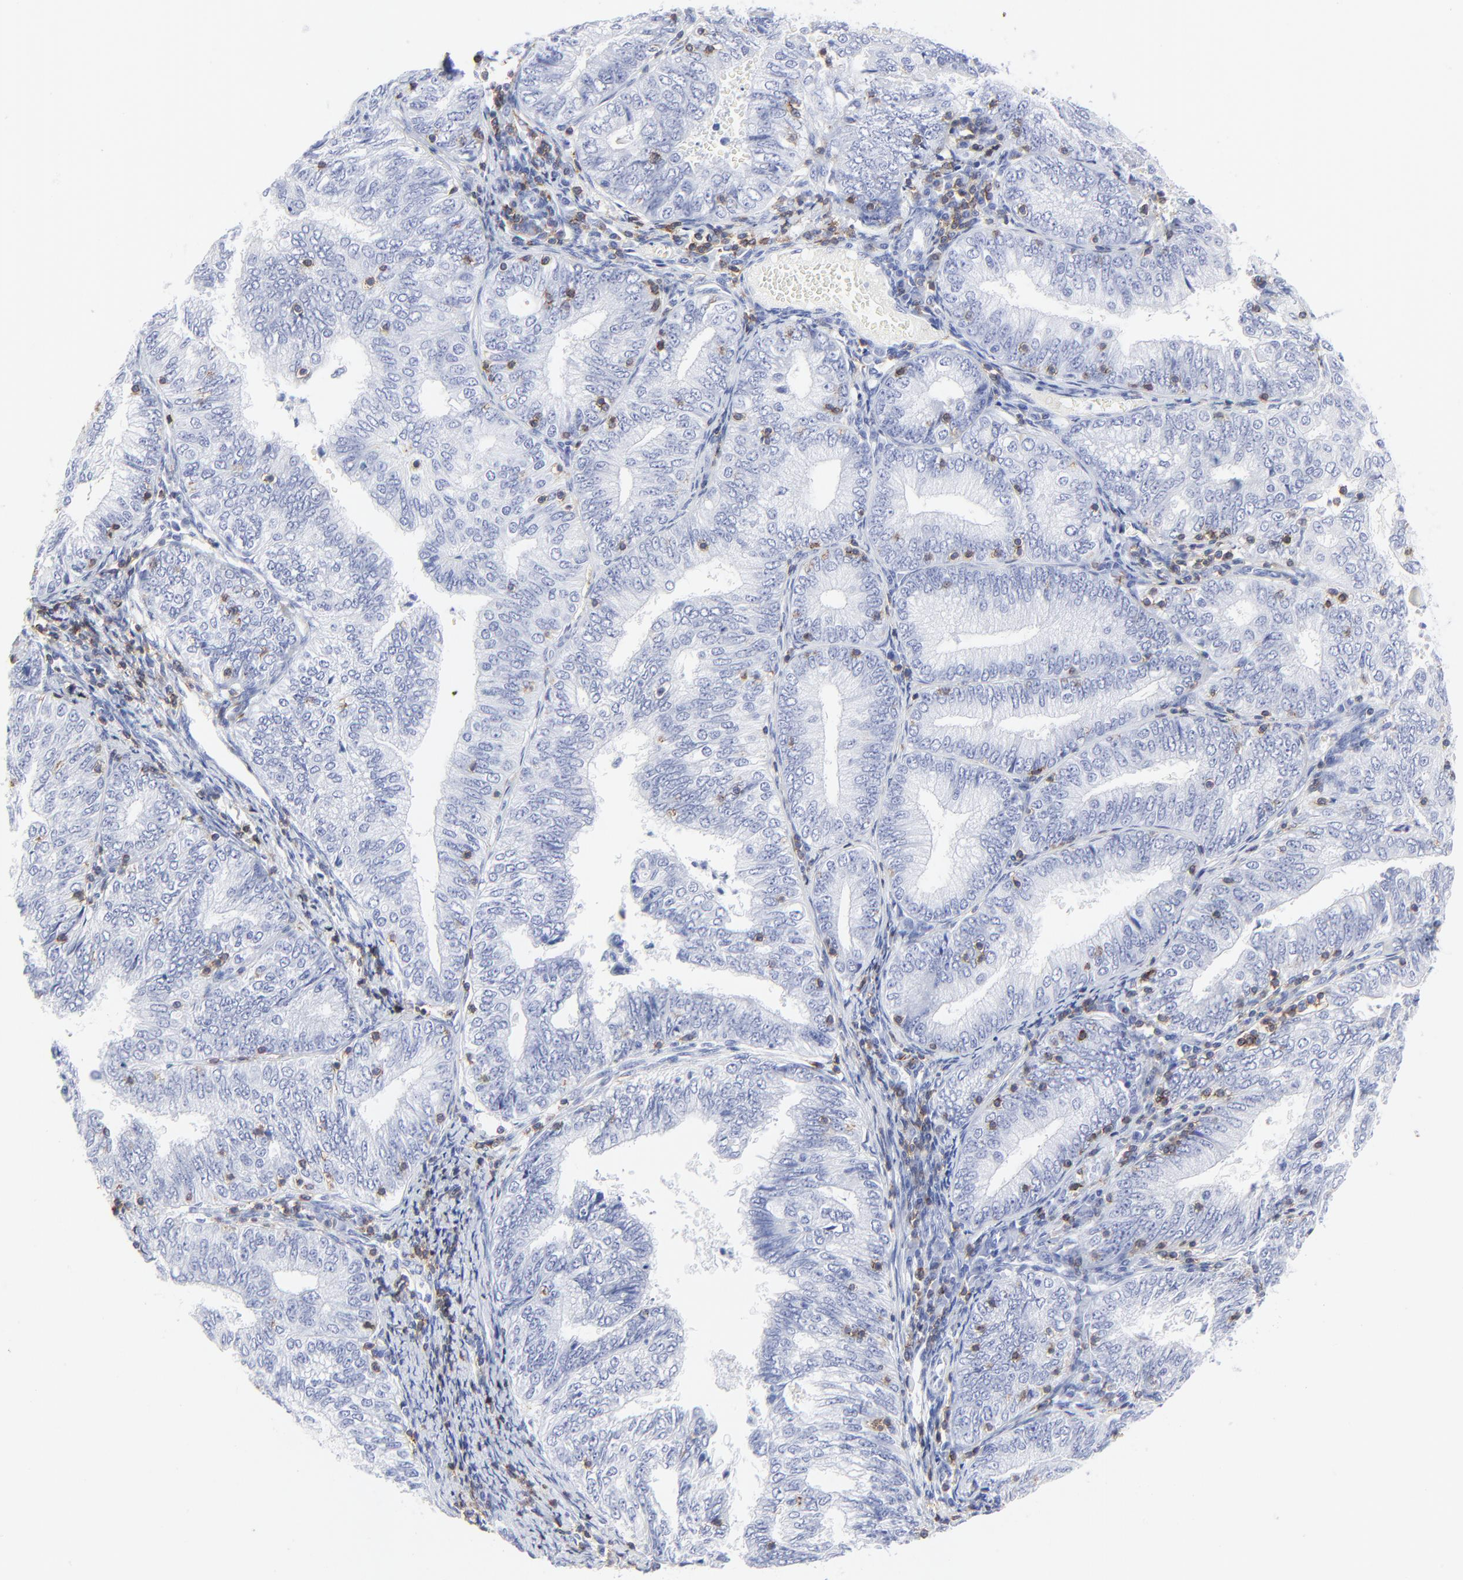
{"staining": {"intensity": "negative", "quantity": "none", "location": "none"}, "tissue": "endometrial cancer", "cell_type": "Tumor cells", "image_type": "cancer", "snomed": [{"axis": "morphology", "description": "Adenocarcinoma, NOS"}, {"axis": "topography", "description": "Endometrium"}], "caption": "The IHC histopathology image has no significant staining in tumor cells of endometrial adenocarcinoma tissue.", "gene": "LCK", "patient": {"sex": "female", "age": 69}}